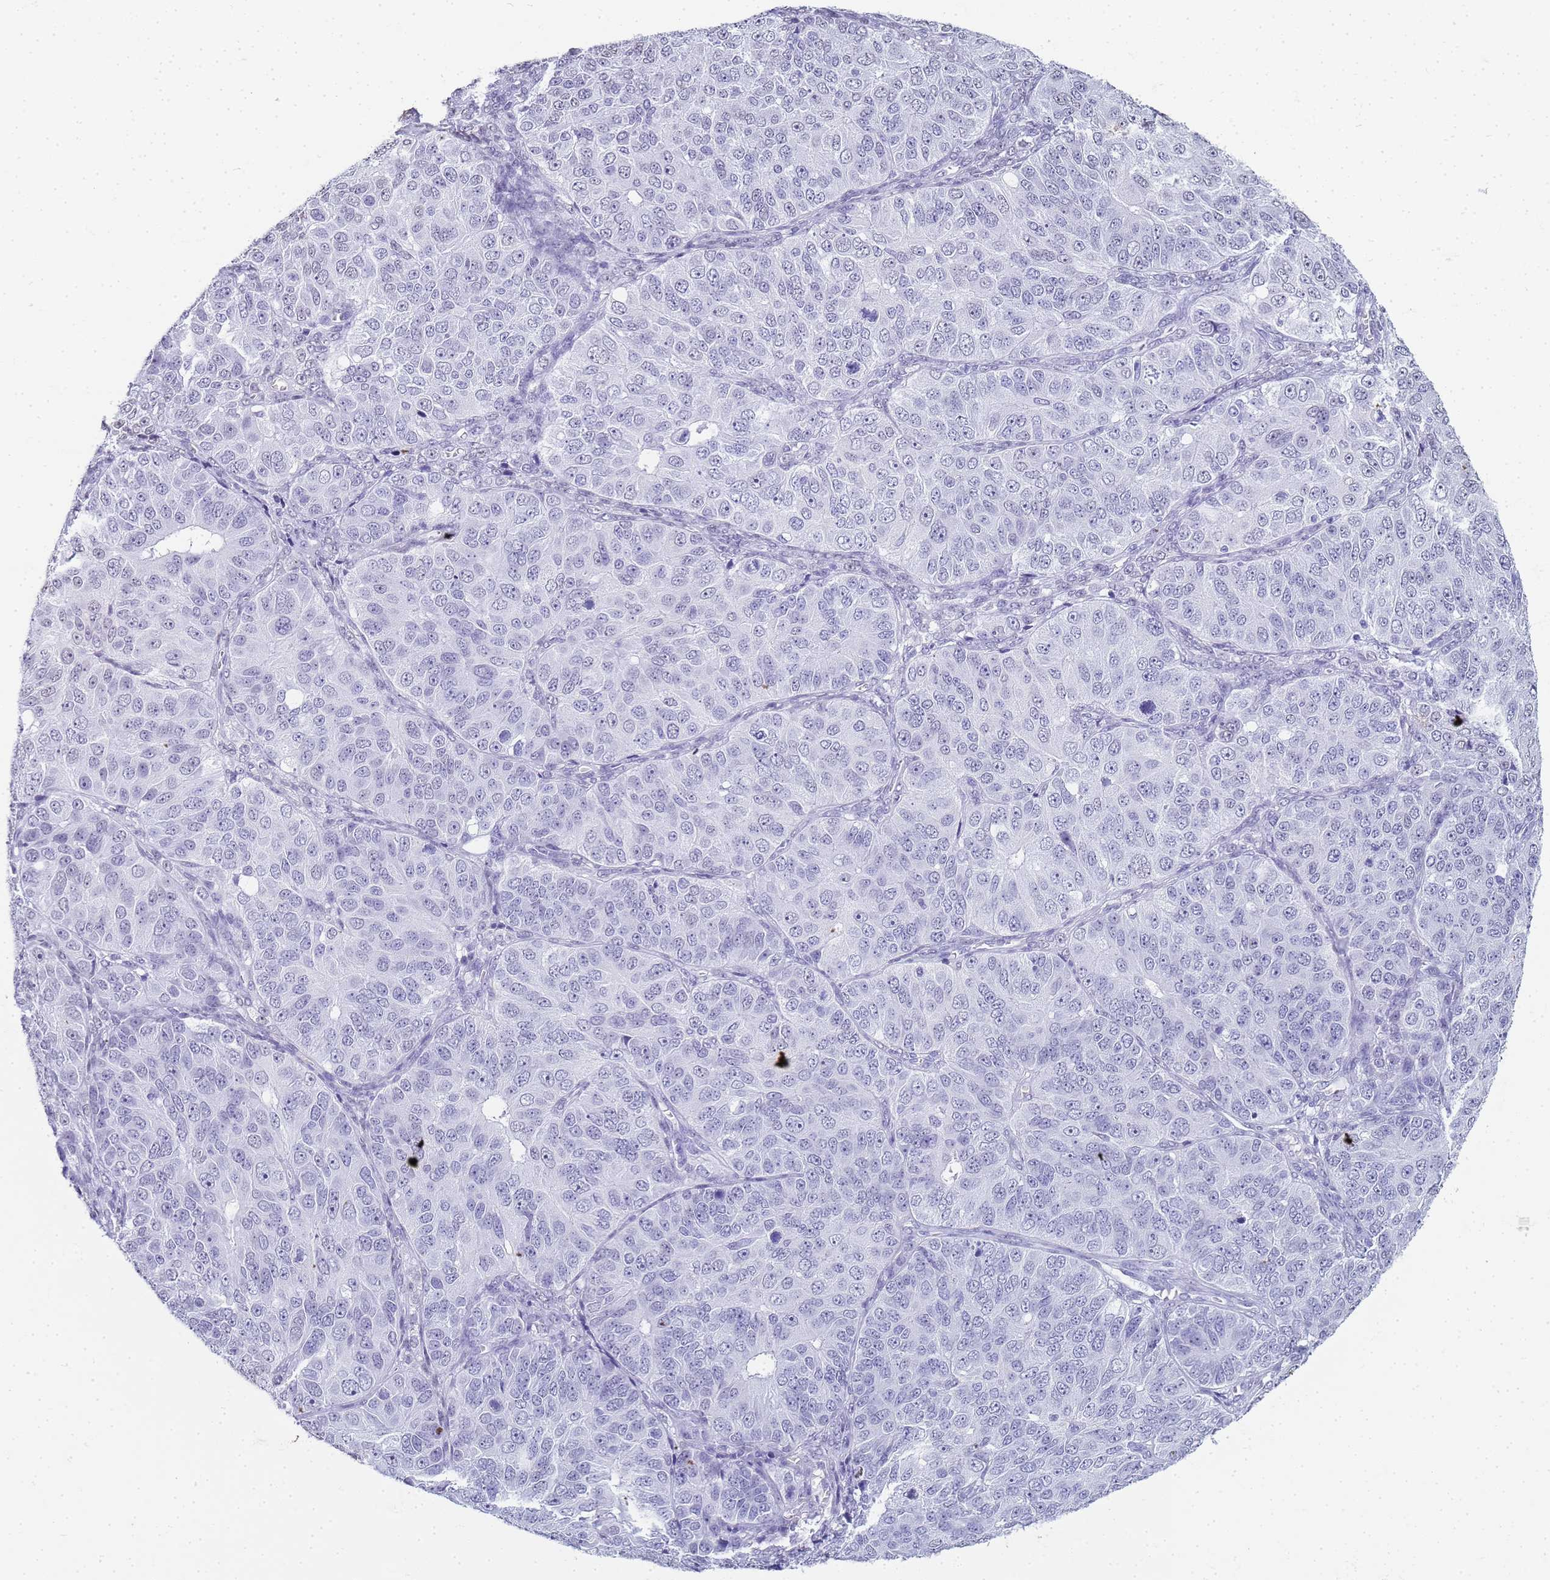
{"staining": {"intensity": "negative", "quantity": "none", "location": "none"}, "tissue": "ovarian cancer", "cell_type": "Tumor cells", "image_type": "cancer", "snomed": [{"axis": "morphology", "description": "Carcinoma, endometroid"}, {"axis": "topography", "description": "Ovary"}], "caption": "Ovarian endometroid carcinoma was stained to show a protein in brown. There is no significant positivity in tumor cells.", "gene": "SLC7A9", "patient": {"sex": "female", "age": 51}}